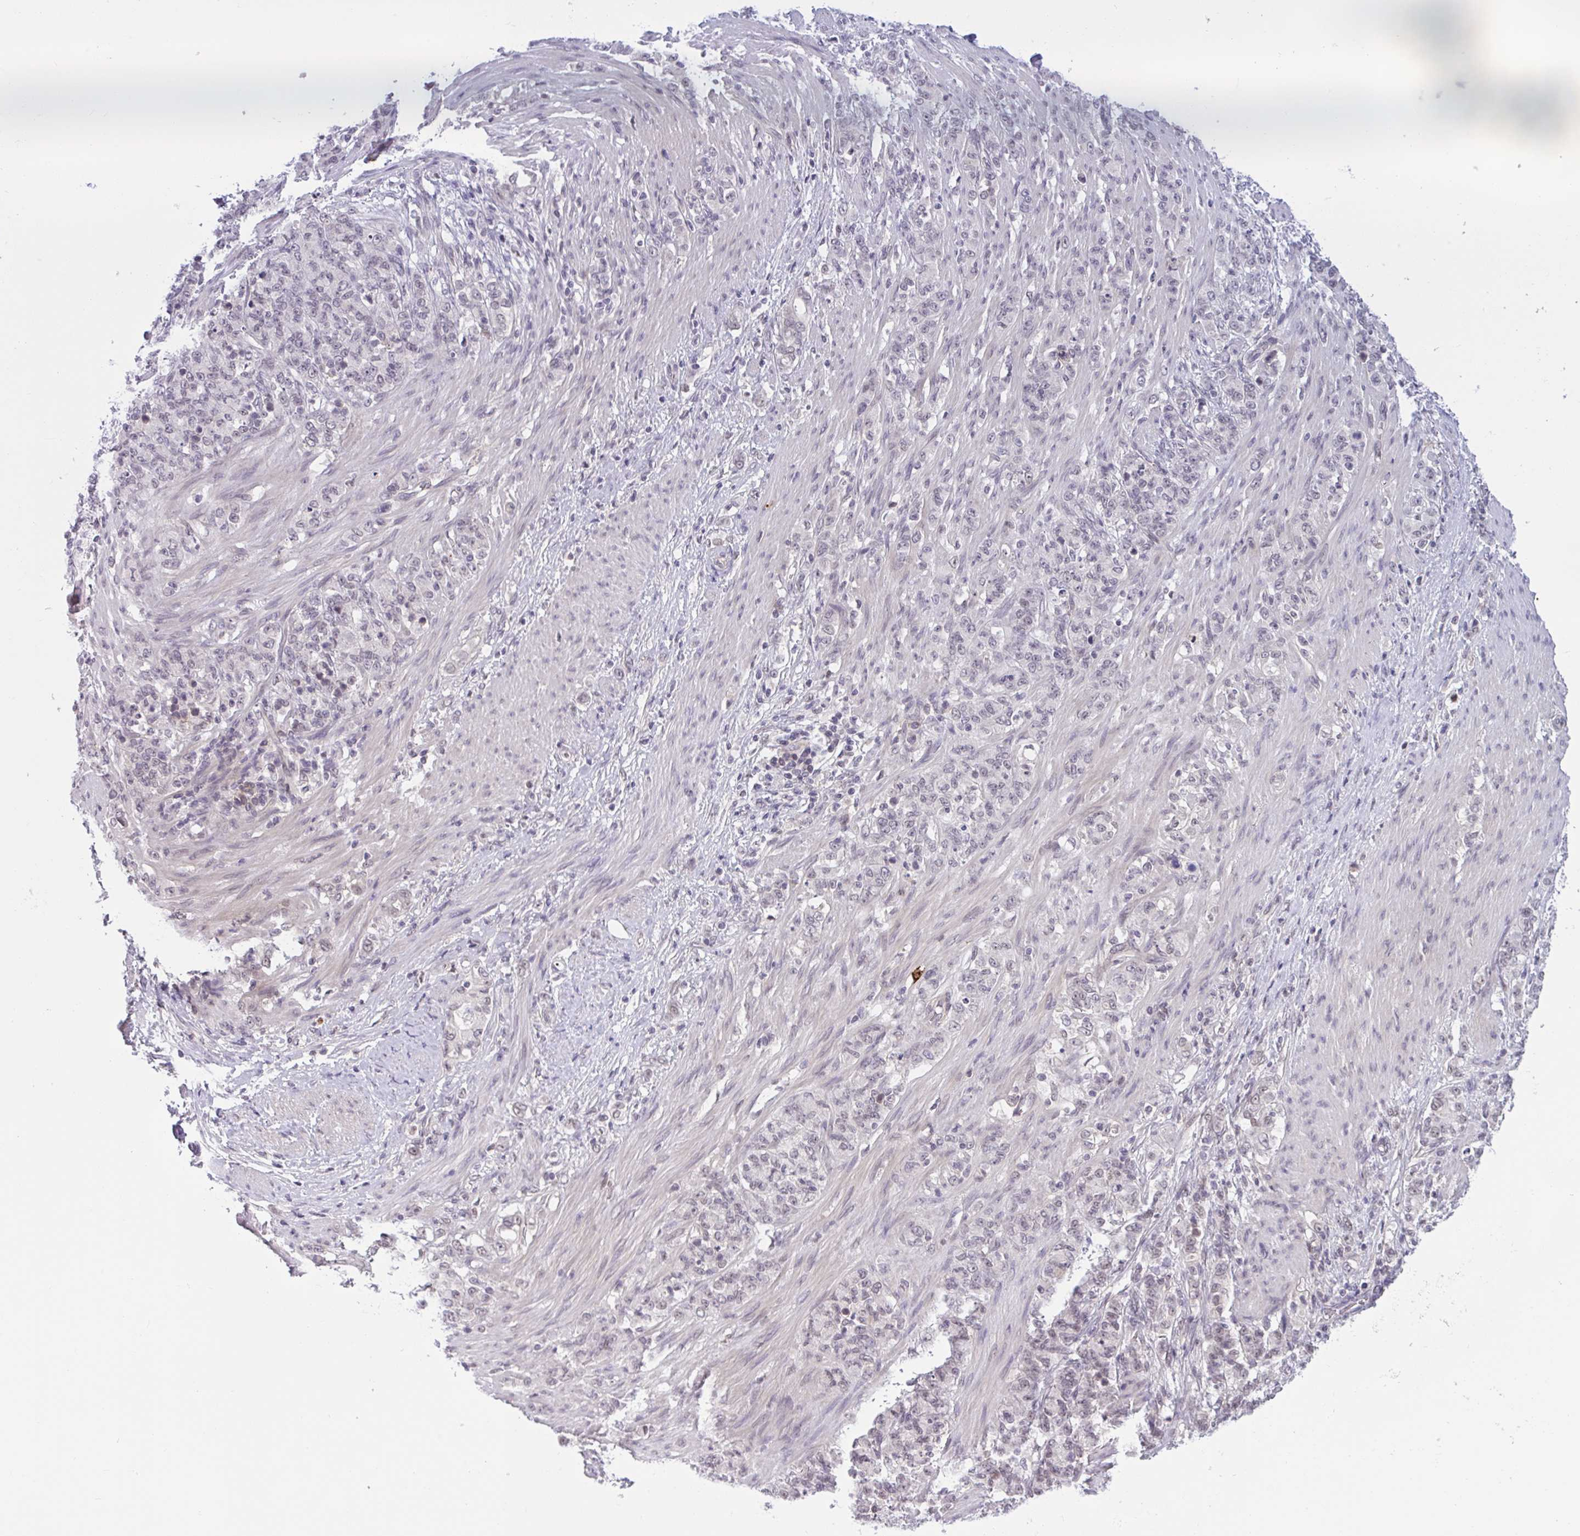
{"staining": {"intensity": "negative", "quantity": "none", "location": "none"}, "tissue": "stomach cancer", "cell_type": "Tumor cells", "image_type": "cancer", "snomed": [{"axis": "morphology", "description": "Adenocarcinoma, NOS"}, {"axis": "topography", "description": "Stomach"}], "caption": "The micrograph shows no staining of tumor cells in stomach adenocarcinoma. (DAB (3,3'-diaminobenzidine) IHC visualized using brightfield microscopy, high magnification).", "gene": "TTC7B", "patient": {"sex": "female", "age": 79}}